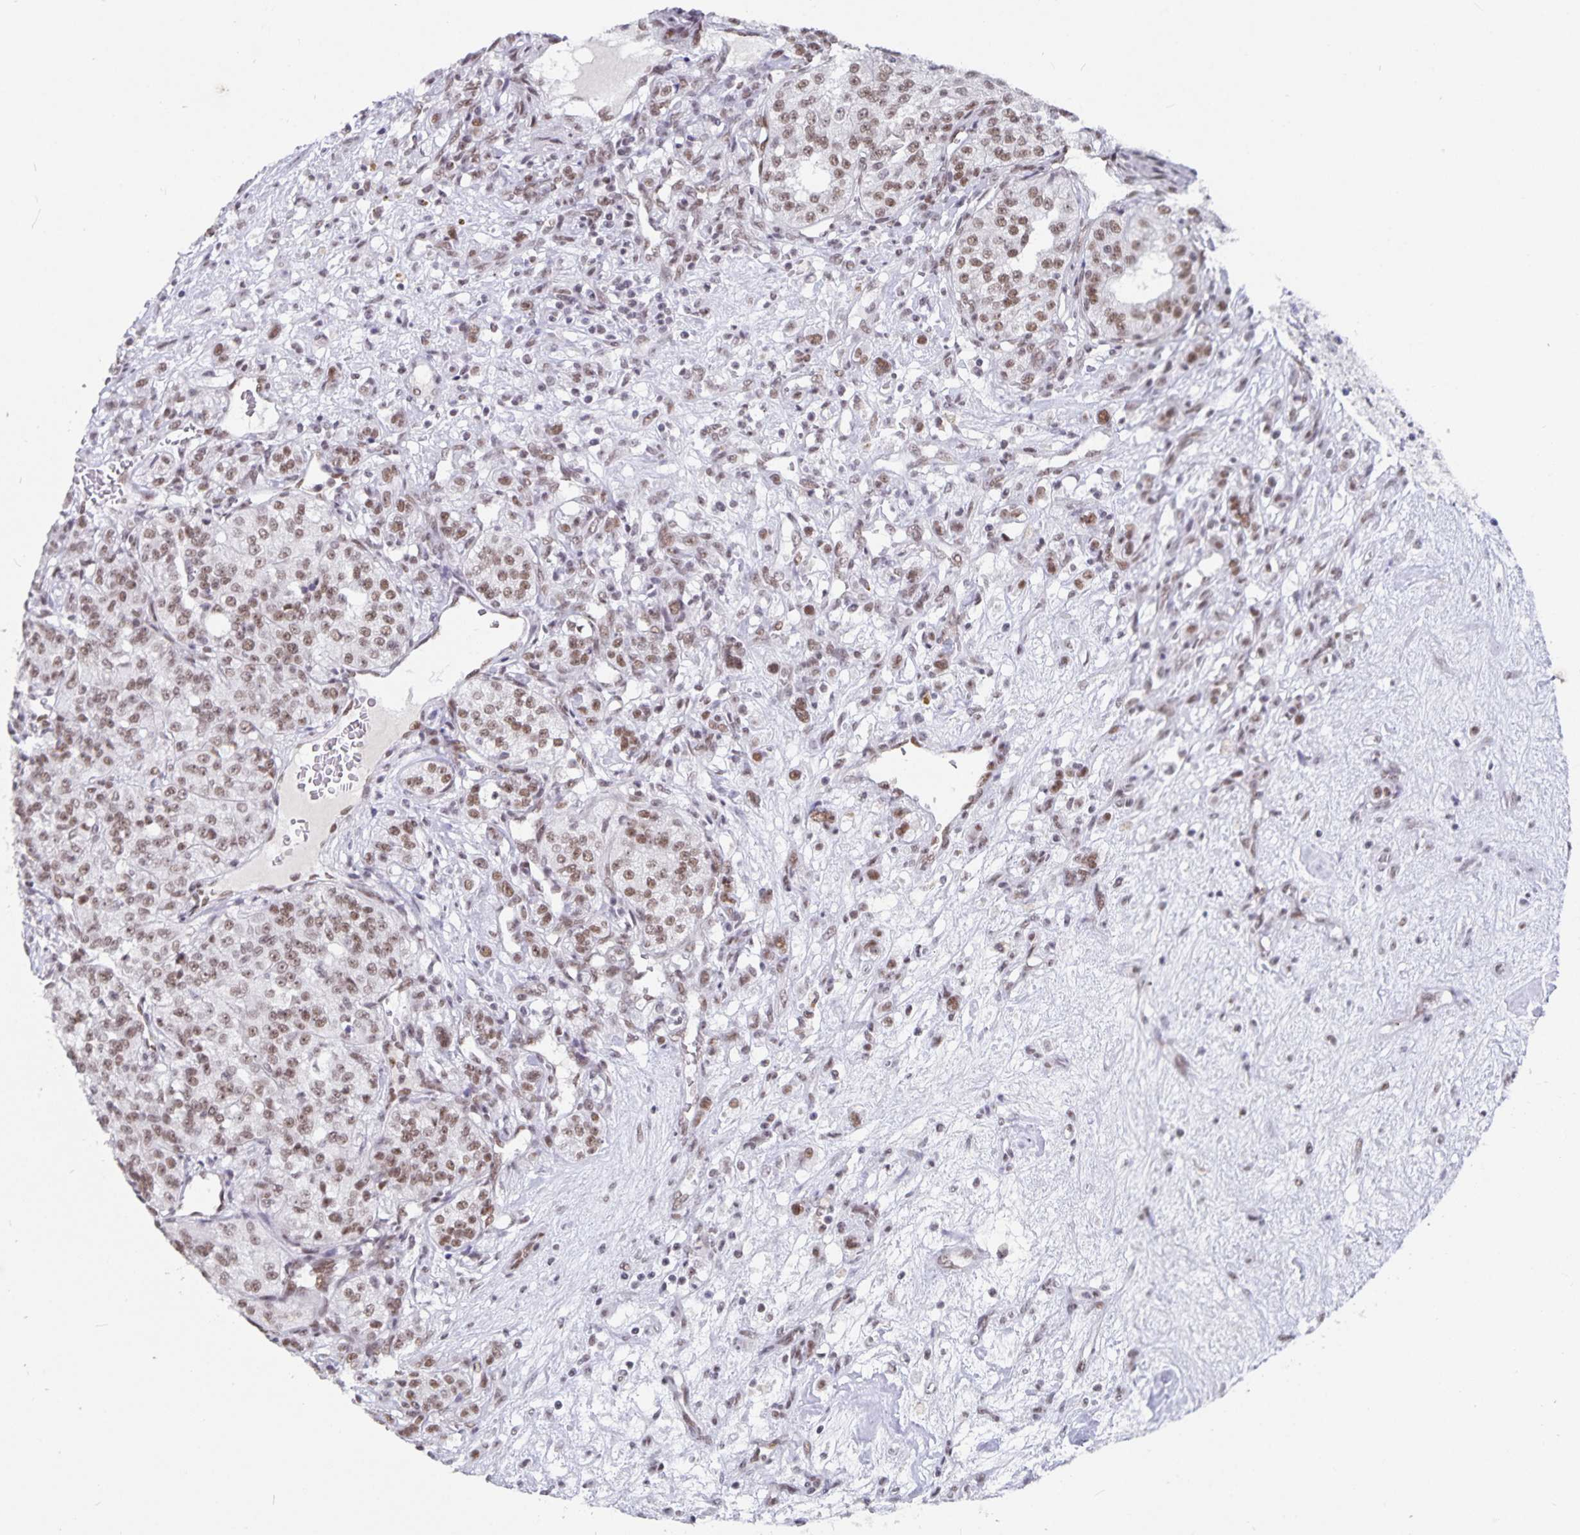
{"staining": {"intensity": "weak", "quantity": ">75%", "location": "nuclear"}, "tissue": "renal cancer", "cell_type": "Tumor cells", "image_type": "cancer", "snomed": [{"axis": "morphology", "description": "Adenocarcinoma, NOS"}, {"axis": "topography", "description": "Kidney"}], "caption": "Renal cancer (adenocarcinoma) stained with a protein marker reveals weak staining in tumor cells.", "gene": "PBX2", "patient": {"sex": "female", "age": 63}}